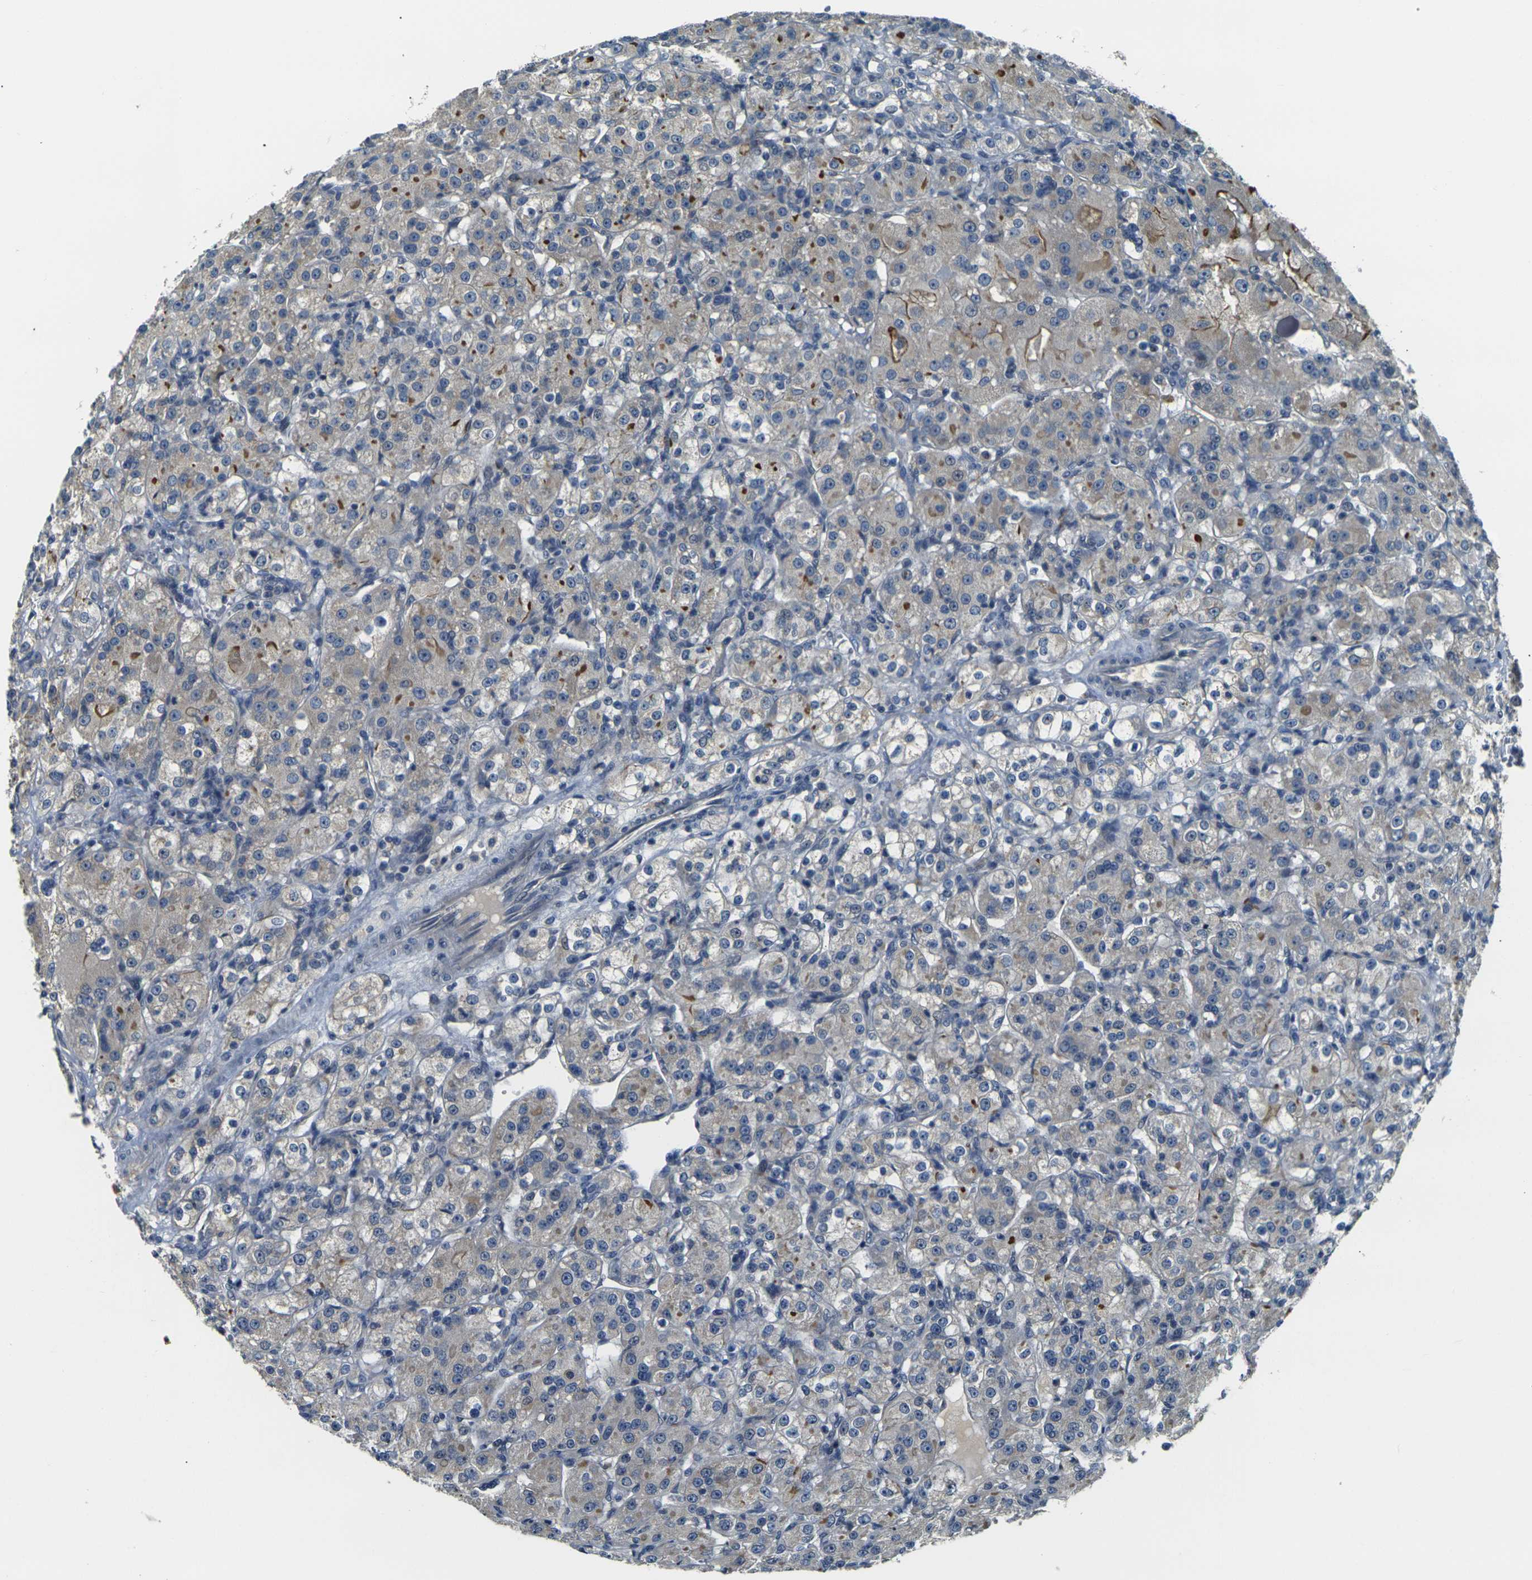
{"staining": {"intensity": "moderate", "quantity": "<25%", "location": "cytoplasmic/membranous"}, "tissue": "renal cancer", "cell_type": "Tumor cells", "image_type": "cancer", "snomed": [{"axis": "morphology", "description": "Normal tissue, NOS"}, {"axis": "morphology", "description": "Adenocarcinoma, NOS"}, {"axis": "topography", "description": "Kidney"}], "caption": "Renal cancer (adenocarcinoma) tissue demonstrates moderate cytoplasmic/membranous expression in approximately <25% of tumor cells", "gene": "SHISAL2B", "patient": {"sex": "male", "age": 61}}